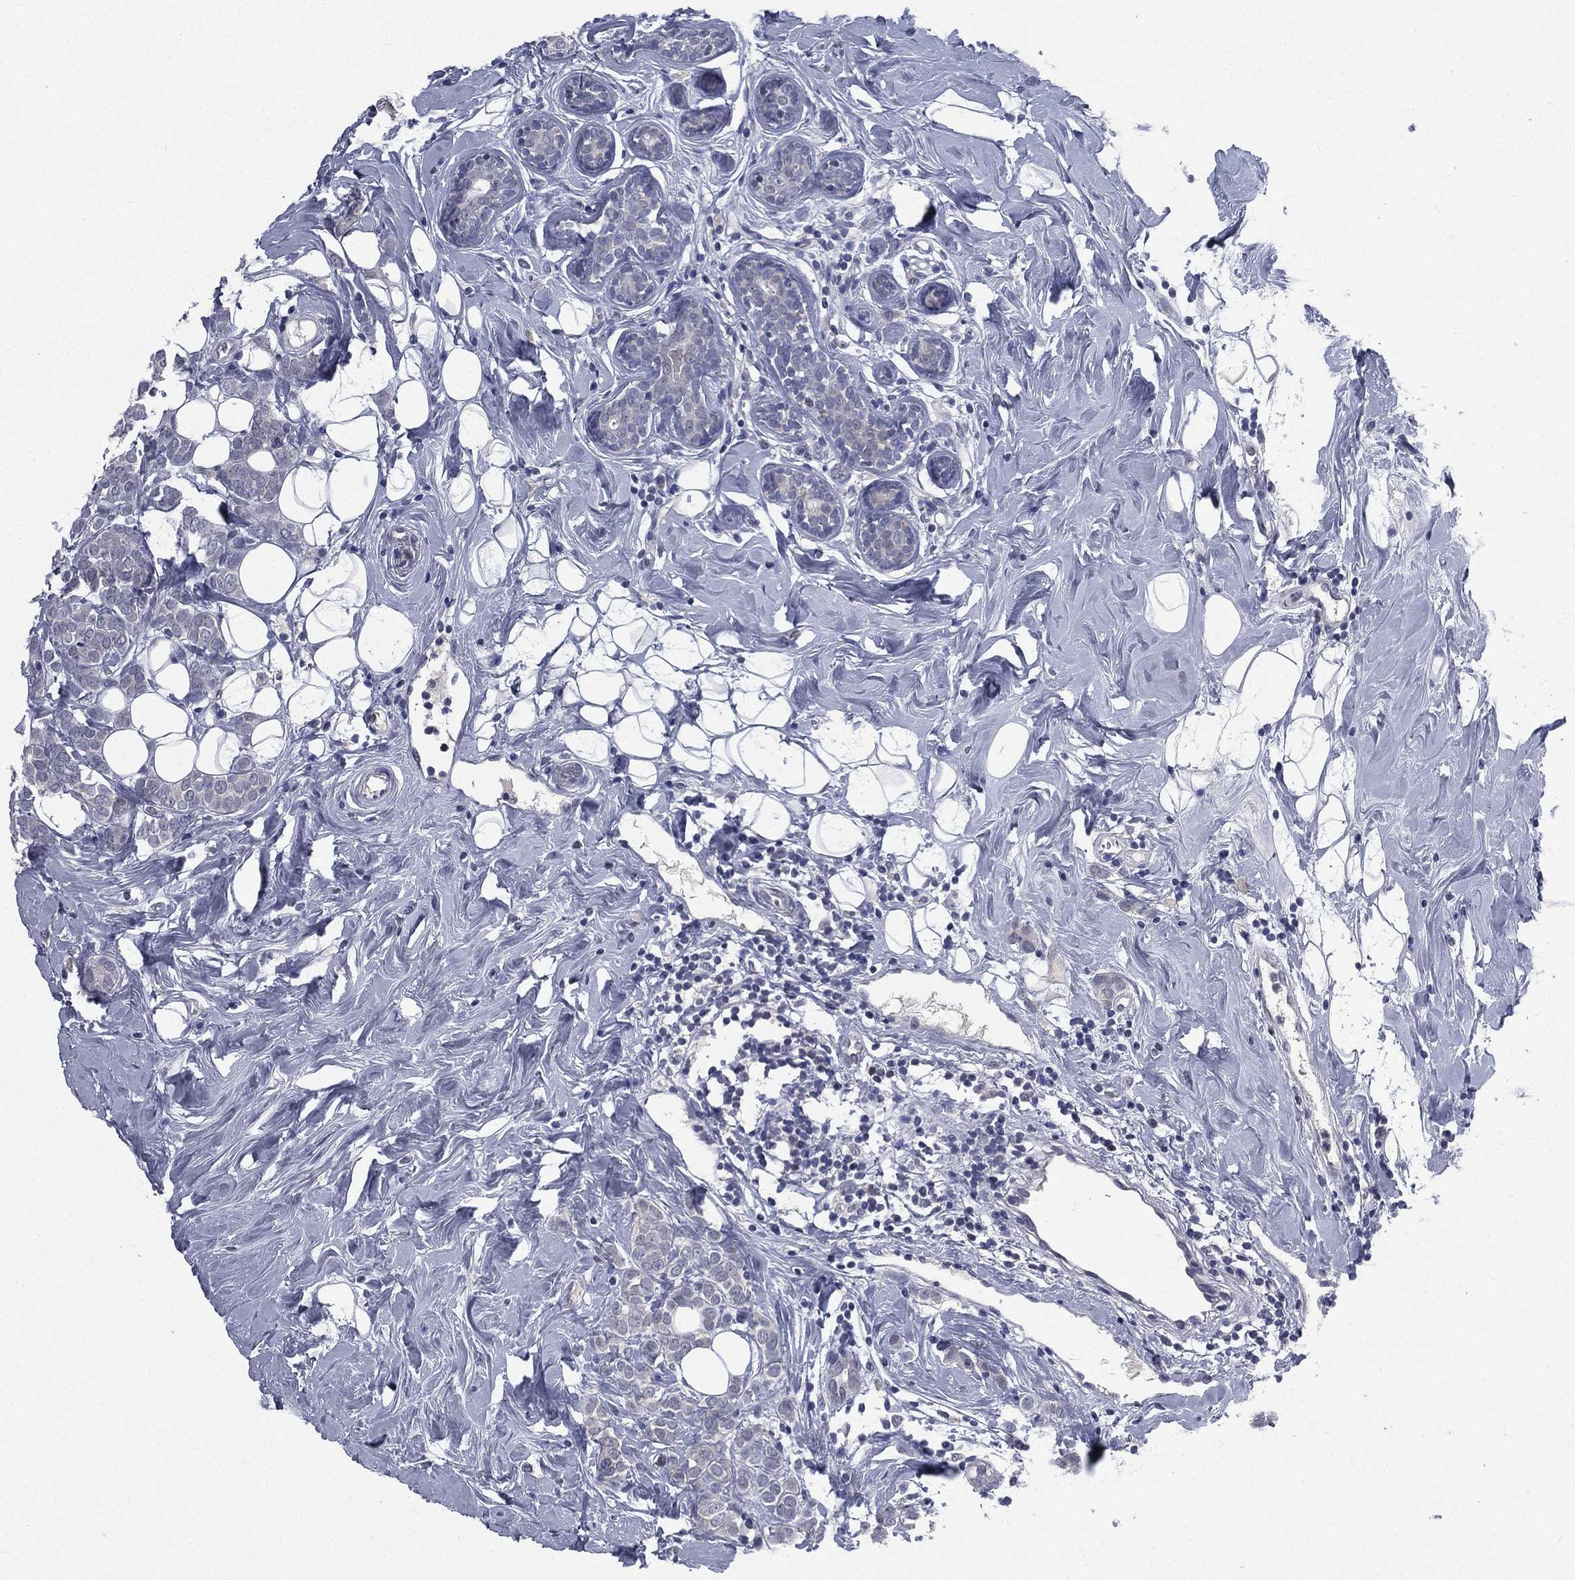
{"staining": {"intensity": "negative", "quantity": "none", "location": "none"}, "tissue": "breast cancer", "cell_type": "Tumor cells", "image_type": "cancer", "snomed": [{"axis": "morphology", "description": "Lobular carcinoma"}, {"axis": "topography", "description": "Breast"}], "caption": "A high-resolution photomicrograph shows IHC staining of breast cancer (lobular carcinoma), which demonstrates no significant positivity in tumor cells.", "gene": "IFT27", "patient": {"sex": "female", "age": 49}}